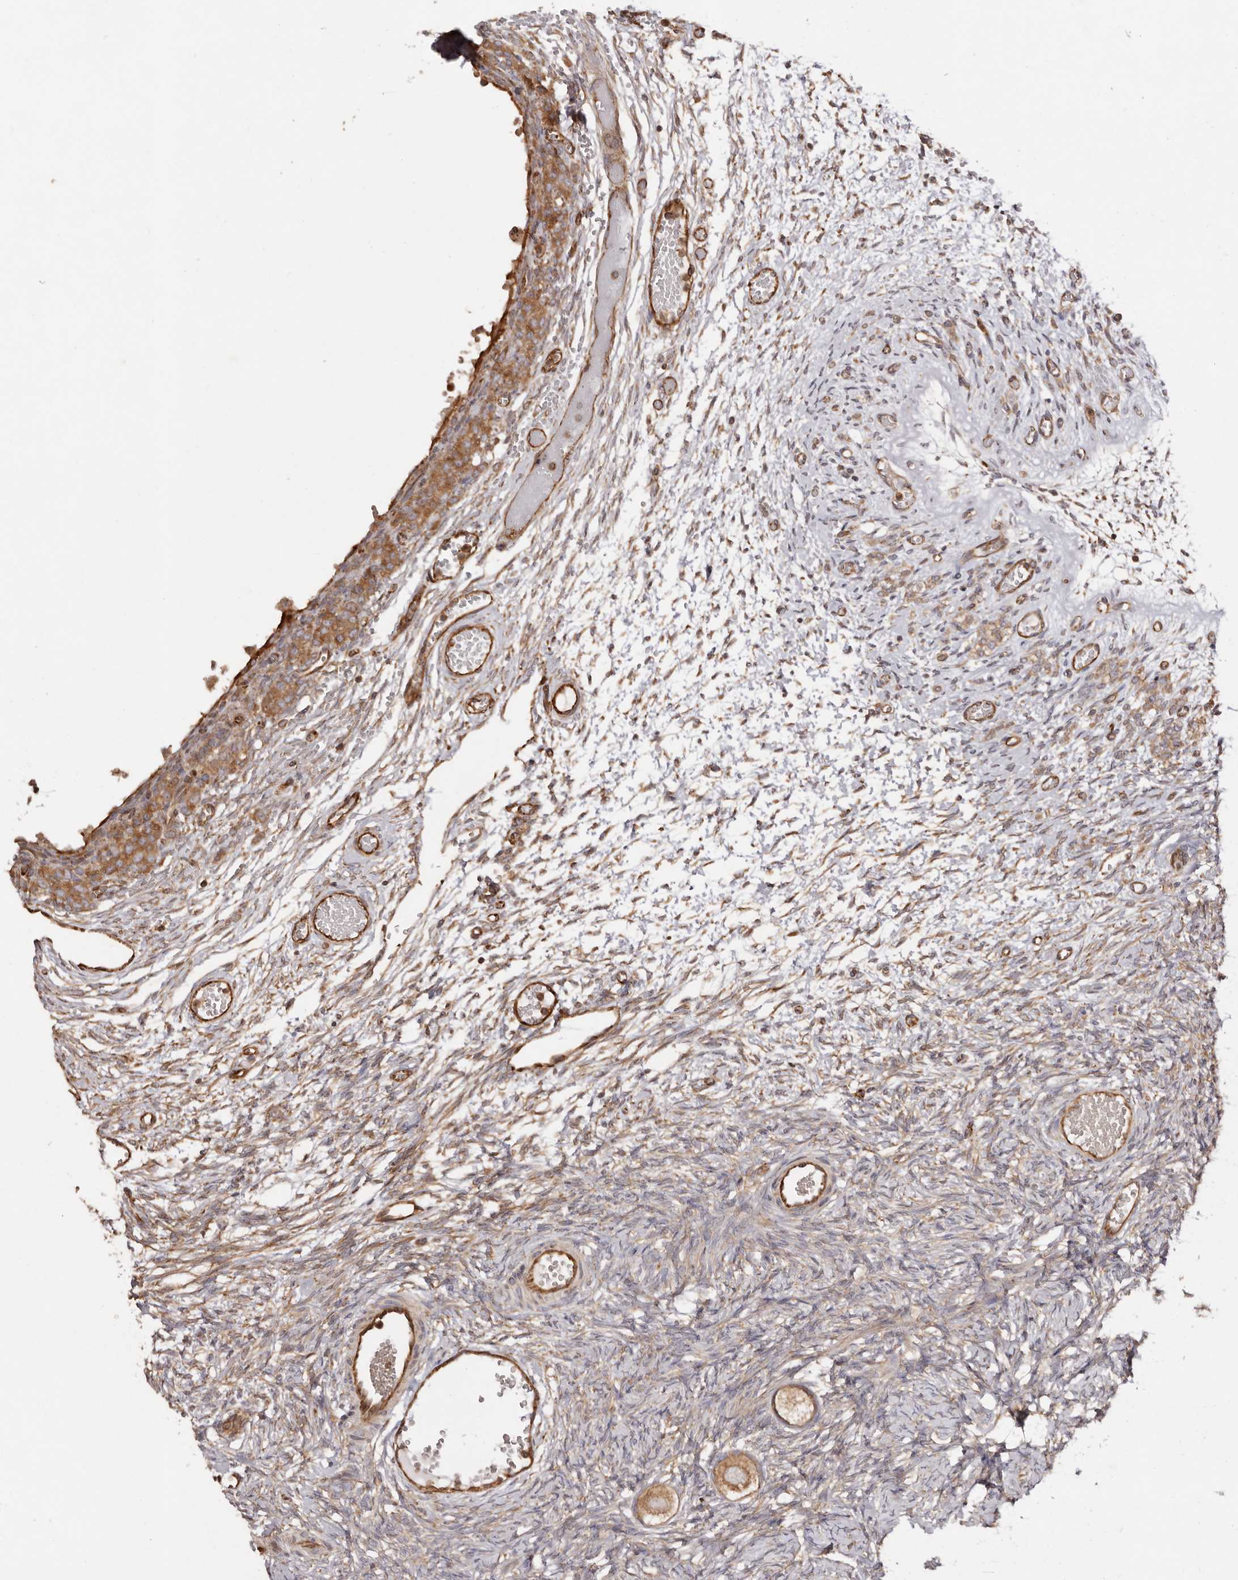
{"staining": {"intensity": "moderate", "quantity": ">75%", "location": "cytoplasmic/membranous"}, "tissue": "ovary", "cell_type": "Follicle cells", "image_type": "normal", "snomed": [{"axis": "morphology", "description": "Adenocarcinoma, NOS"}, {"axis": "topography", "description": "Endometrium"}], "caption": "Brown immunohistochemical staining in benign human ovary displays moderate cytoplasmic/membranous expression in about >75% of follicle cells. (DAB (3,3'-diaminobenzidine) = brown stain, brightfield microscopy at high magnification).", "gene": "RPS6", "patient": {"sex": "female", "age": 32}}